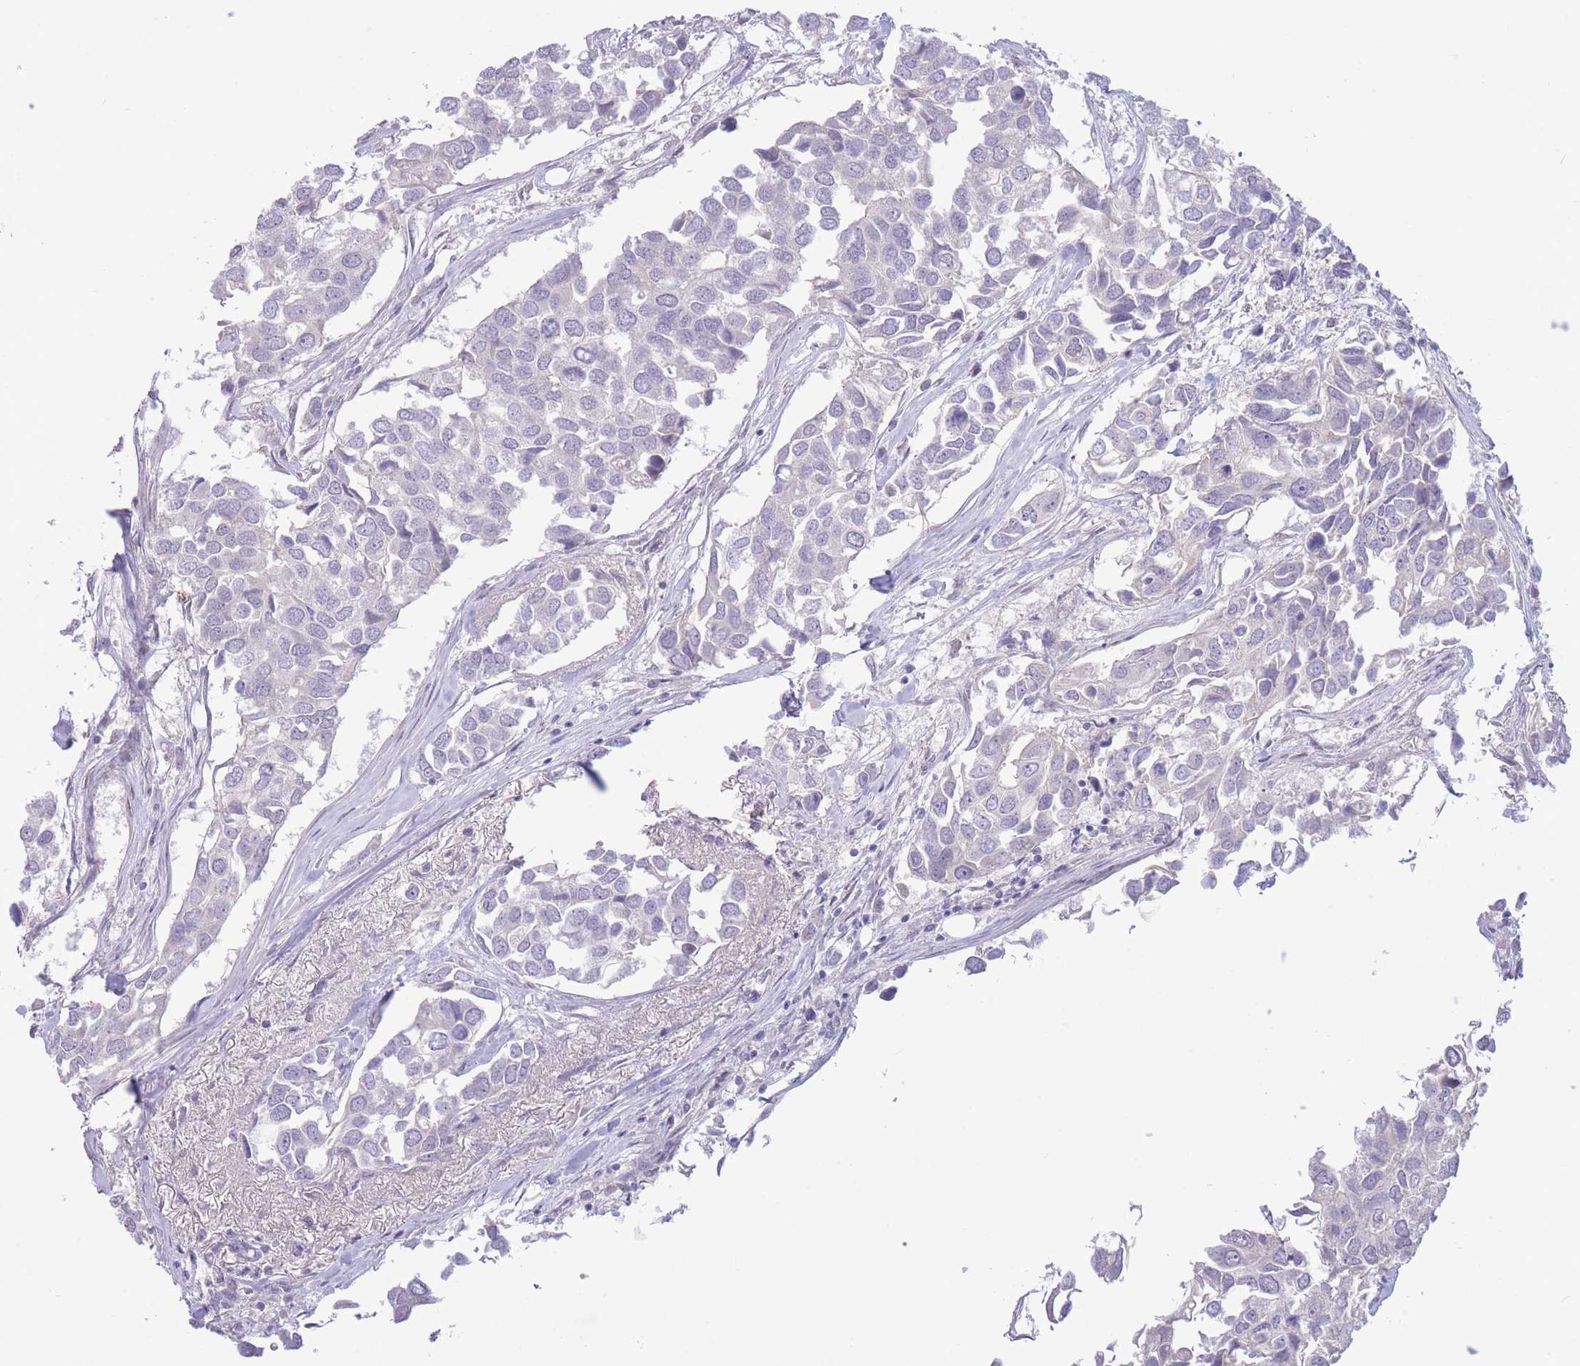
{"staining": {"intensity": "negative", "quantity": "none", "location": "none"}, "tissue": "breast cancer", "cell_type": "Tumor cells", "image_type": "cancer", "snomed": [{"axis": "morphology", "description": "Duct carcinoma"}, {"axis": "topography", "description": "Breast"}], "caption": "High power microscopy histopathology image of an IHC micrograph of breast cancer, revealing no significant expression in tumor cells.", "gene": "FBXO46", "patient": {"sex": "female", "age": 83}}